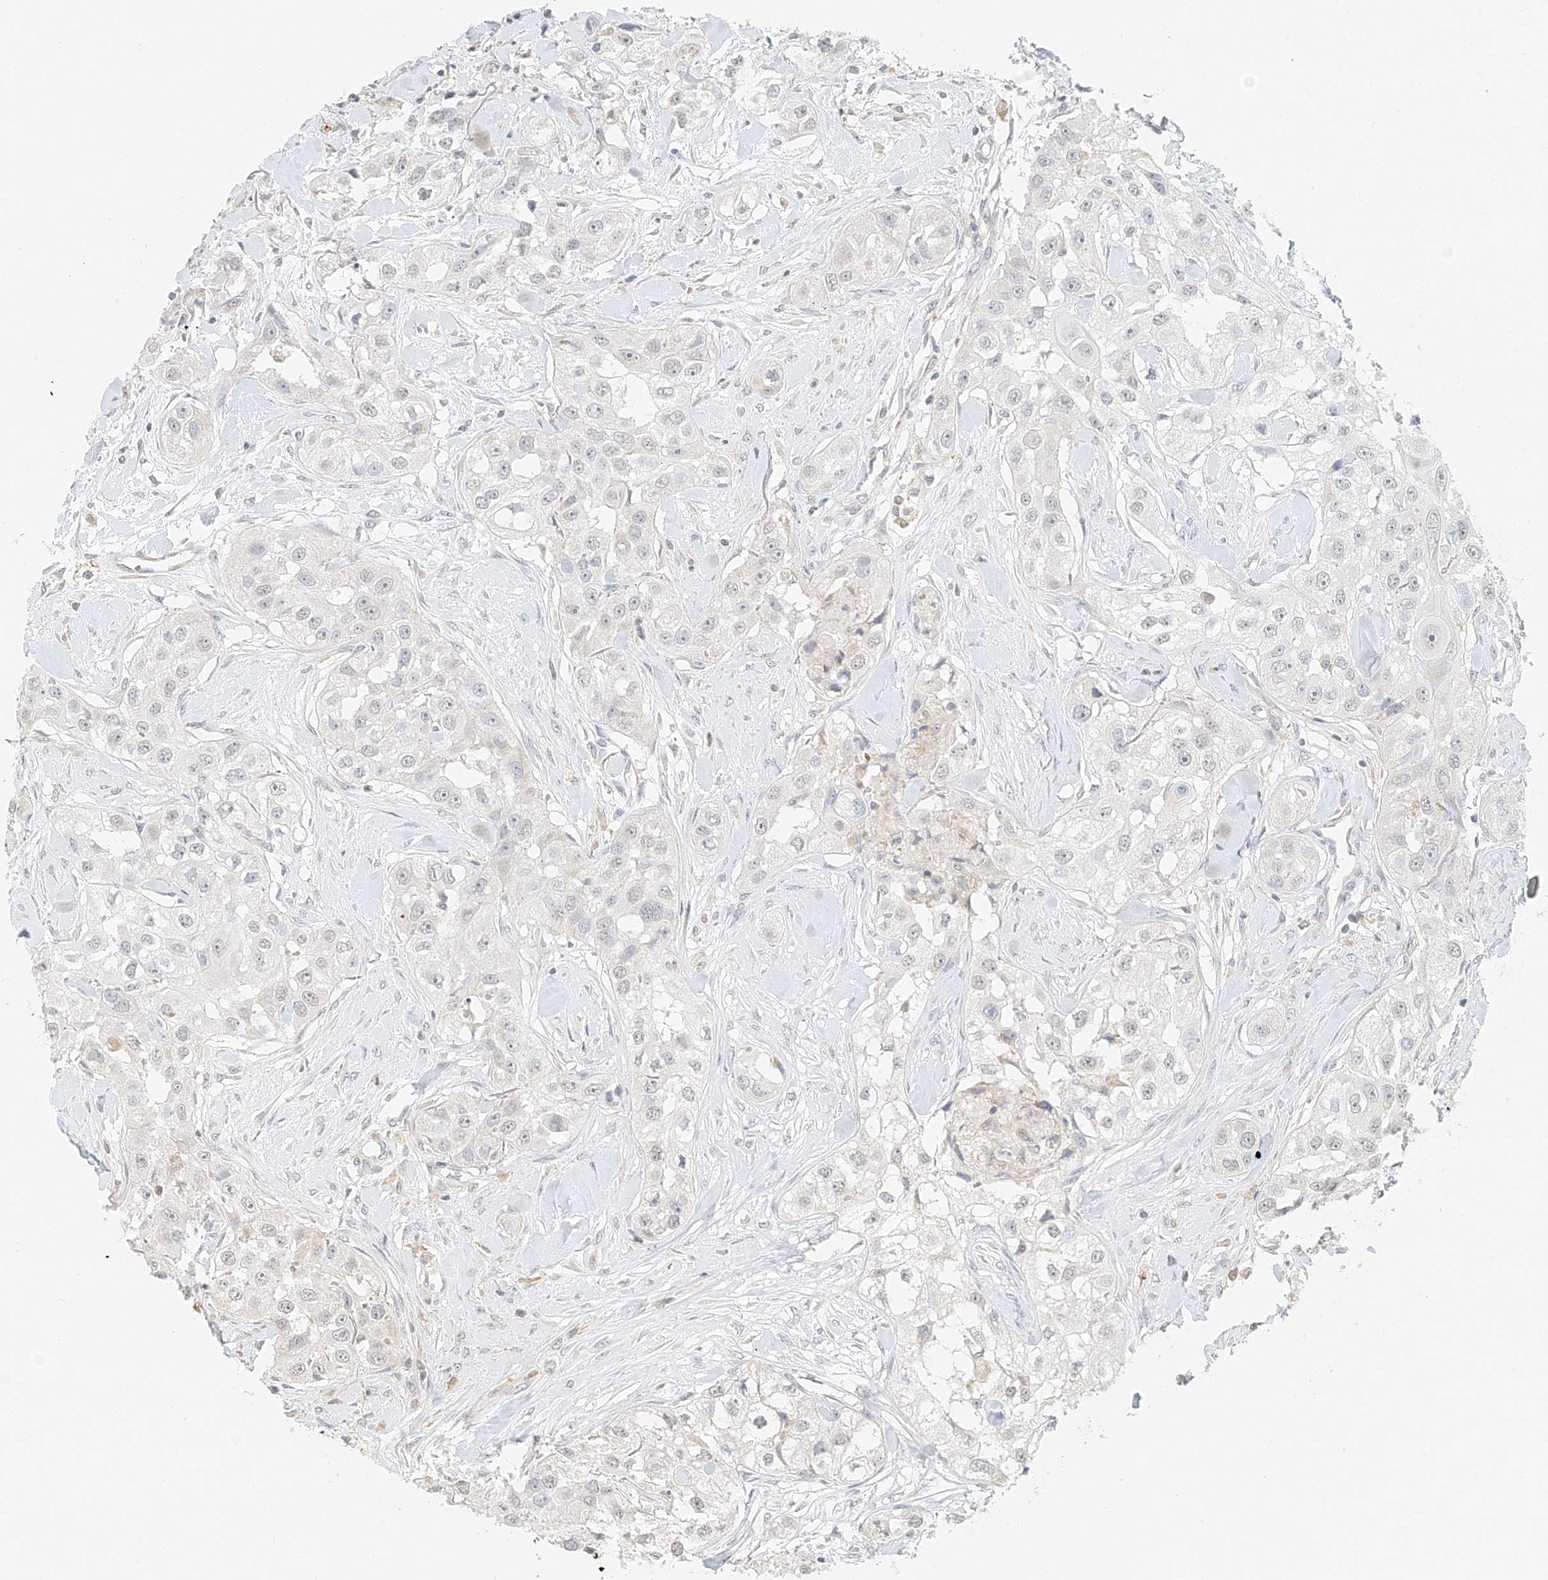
{"staining": {"intensity": "negative", "quantity": "none", "location": "none"}, "tissue": "head and neck cancer", "cell_type": "Tumor cells", "image_type": "cancer", "snomed": [{"axis": "morphology", "description": "Normal tissue, NOS"}, {"axis": "morphology", "description": "Squamous cell carcinoma, NOS"}, {"axis": "topography", "description": "Skeletal muscle"}, {"axis": "topography", "description": "Head-Neck"}], "caption": "This is a histopathology image of IHC staining of squamous cell carcinoma (head and neck), which shows no staining in tumor cells. The staining is performed using DAB brown chromogen with nuclei counter-stained in using hematoxylin.", "gene": "CXorf58", "patient": {"sex": "male", "age": 51}}